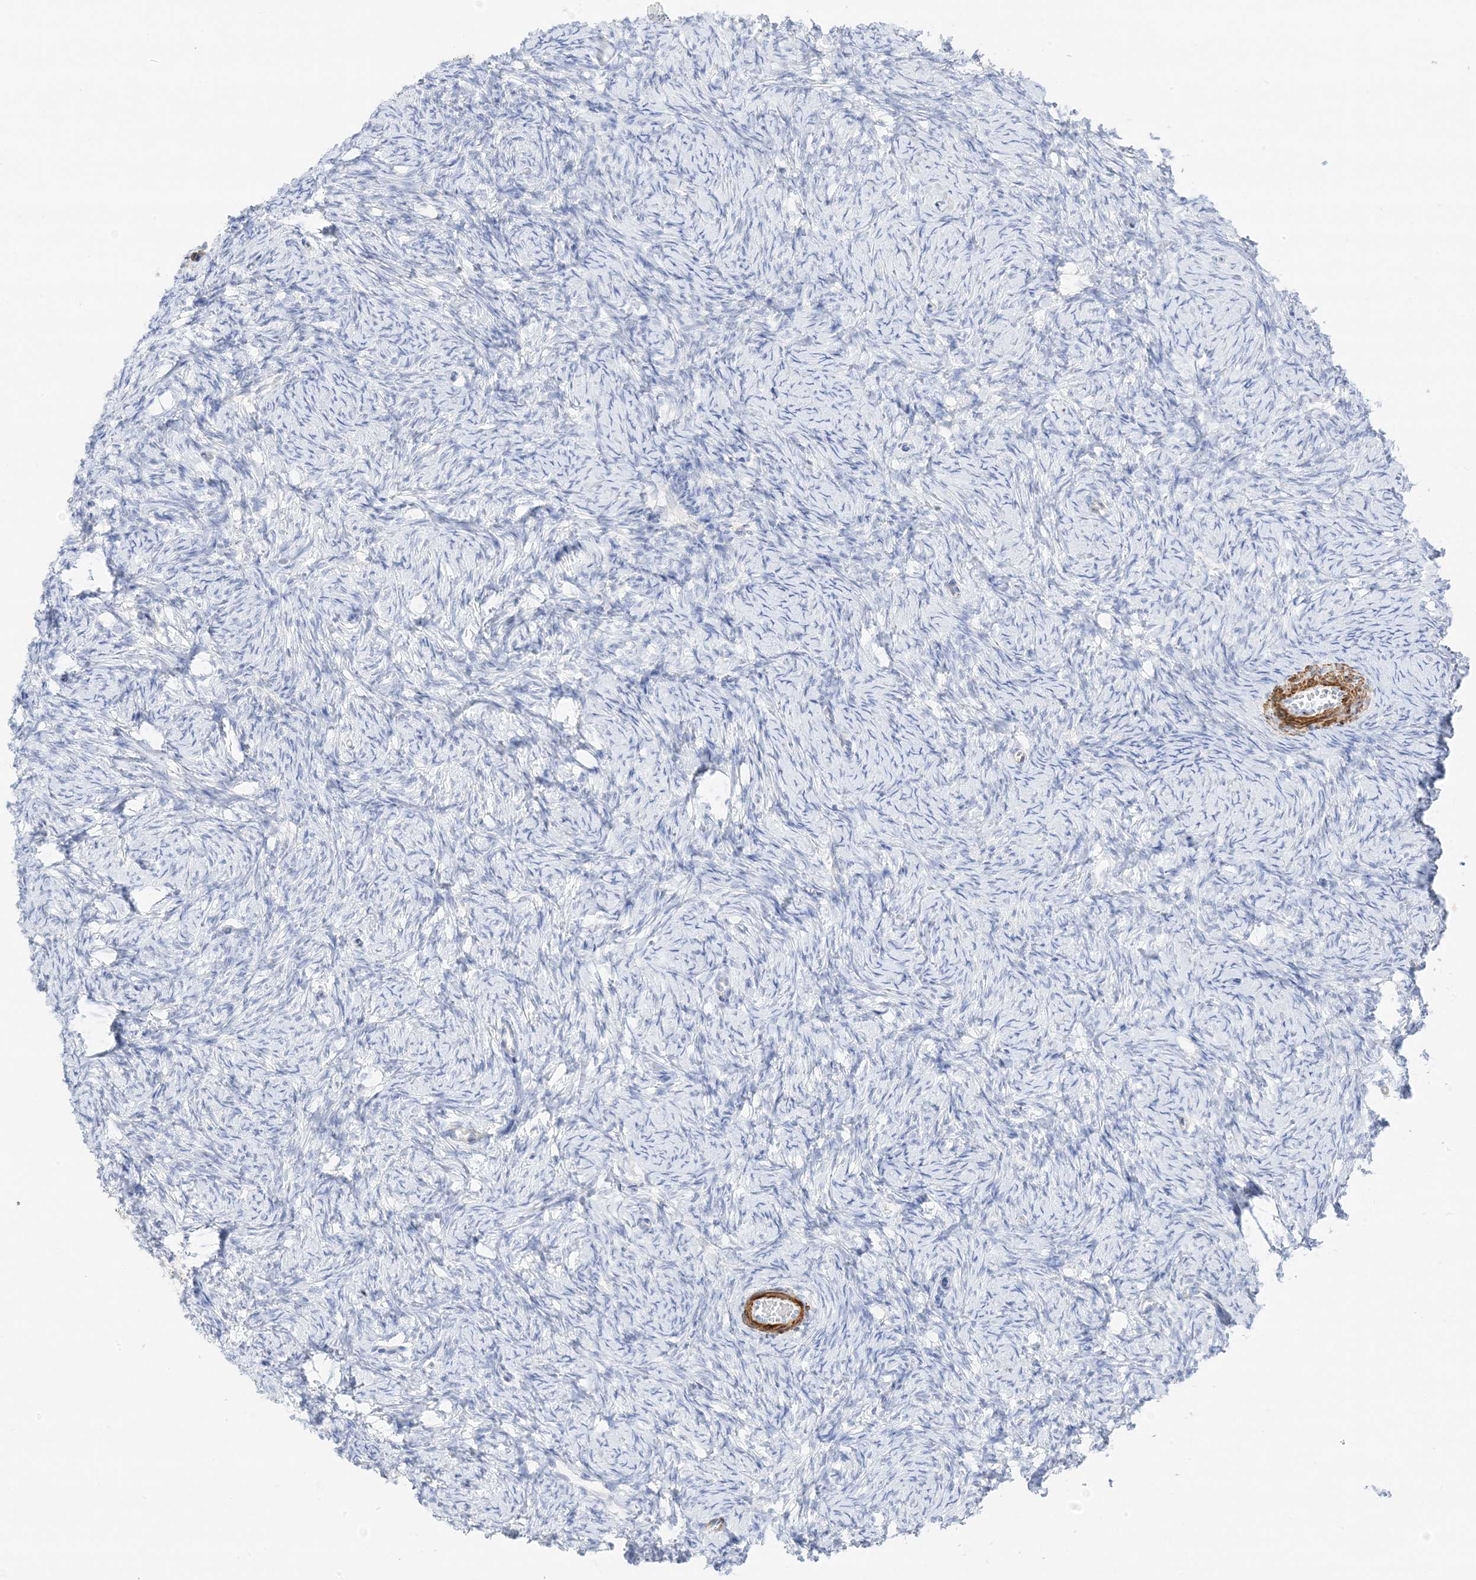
{"staining": {"intensity": "negative", "quantity": "none", "location": "none"}, "tissue": "ovary", "cell_type": "Ovarian stroma cells", "image_type": "normal", "snomed": [{"axis": "morphology", "description": "Normal tissue, NOS"}, {"axis": "morphology", "description": "Cyst, NOS"}, {"axis": "topography", "description": "Ovary"}], "caption": "Ovarian stroma cells show no significant protein expression in normal ovary. (DAB IHC with hematoxylin counter stain).", "gene": "SLC22A13", "patient": {"sex": "female", "age": 33}}